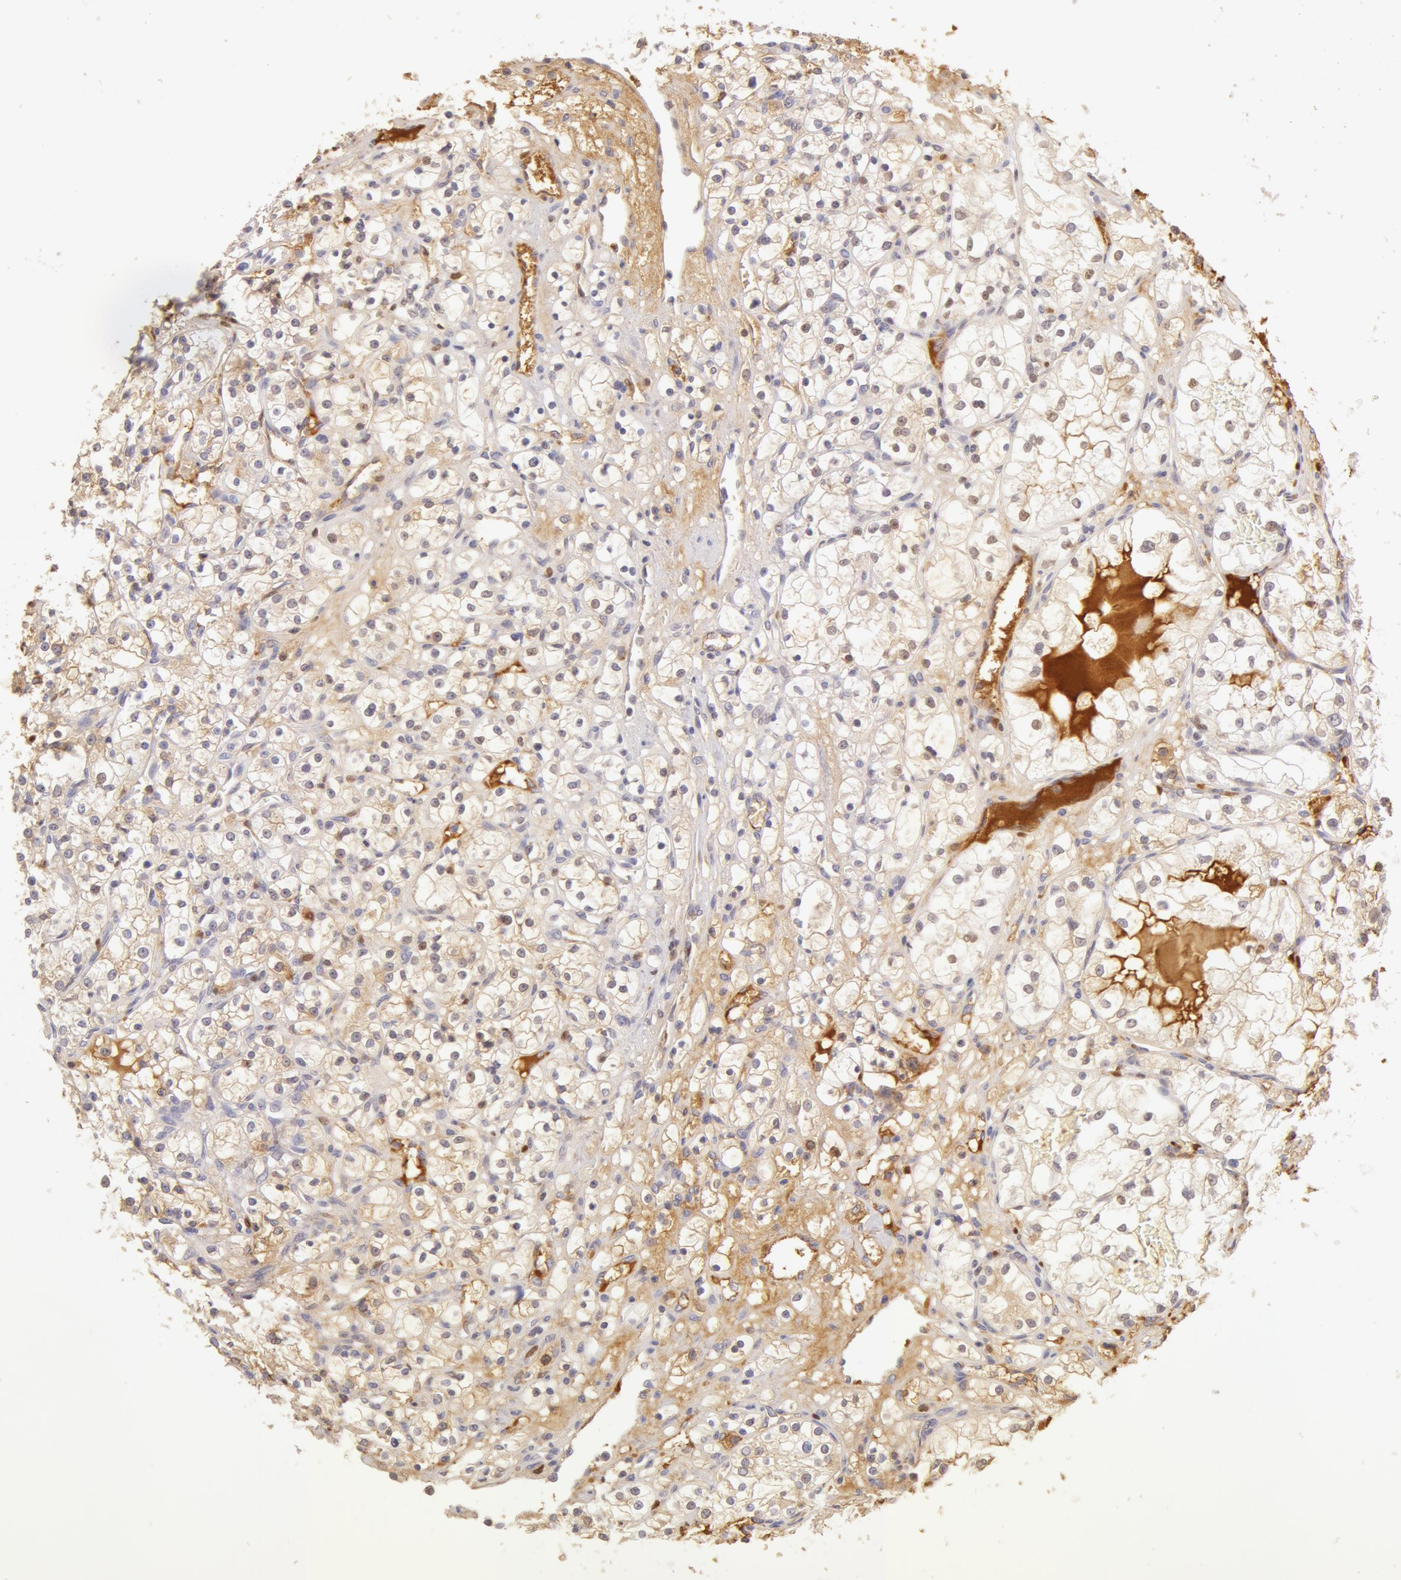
{"staining": {"intensity": "negative", "quantity": "none", "location": "none"}, "tissue": "renal cancer", "cell_type": "Tumor cells", "image_type": "cancer", "snomed": [{"axis": "morphology", "description": "Adenocarcinoma, NOS"}, {"axis": "topography", "description": "Kidney"}], "caption": "DAB immunohistochemical staining of renal cancer (adenocarcinoma) exhibits no significant expression in tumor cells.", "gene": "AHSG", "patient": {"sex": "male", "age": 61}}